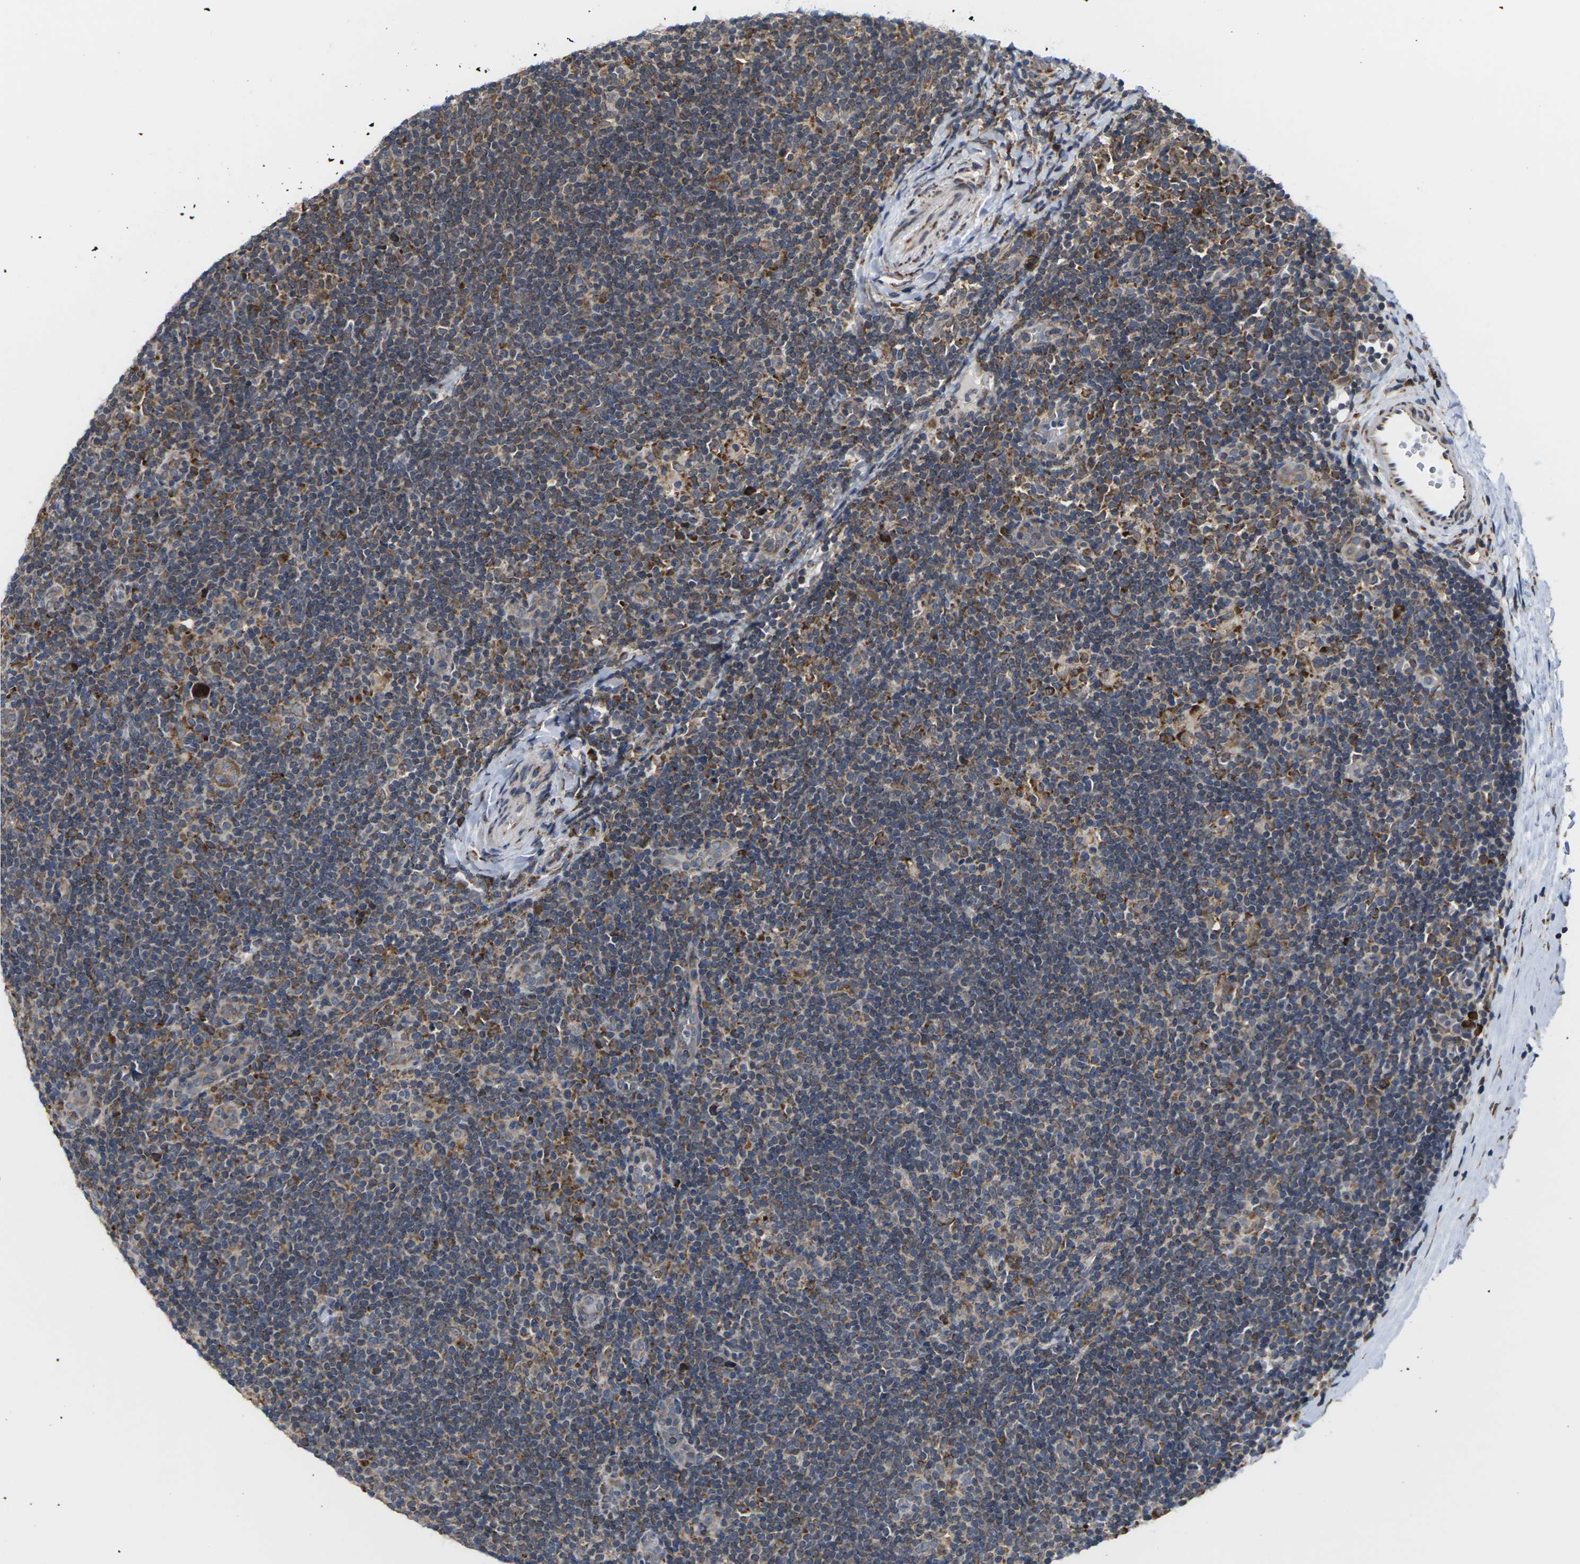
{"staining": {"intensity": "moderate", "quantity": ">75%", "location": "cytoplasmic/membranous"}, "tissue": "lymphoma", "cell_type": "Tumor cells", "image_type": "cancer", "snomed": [{"axis": "morphology", "description": "Hodgkin's disease, NOS"}, {"axis": "topography", "description": "Lymph node"}], "caption": "DAB immunohistochemical staining of Hodgkin's disease demonstrates moderate cytoplasmic/membranous protein positivity in about >75% of tumor cells.", "gene": "PDZK1IP1", "patient": {"sex": "female", "age": 57}}